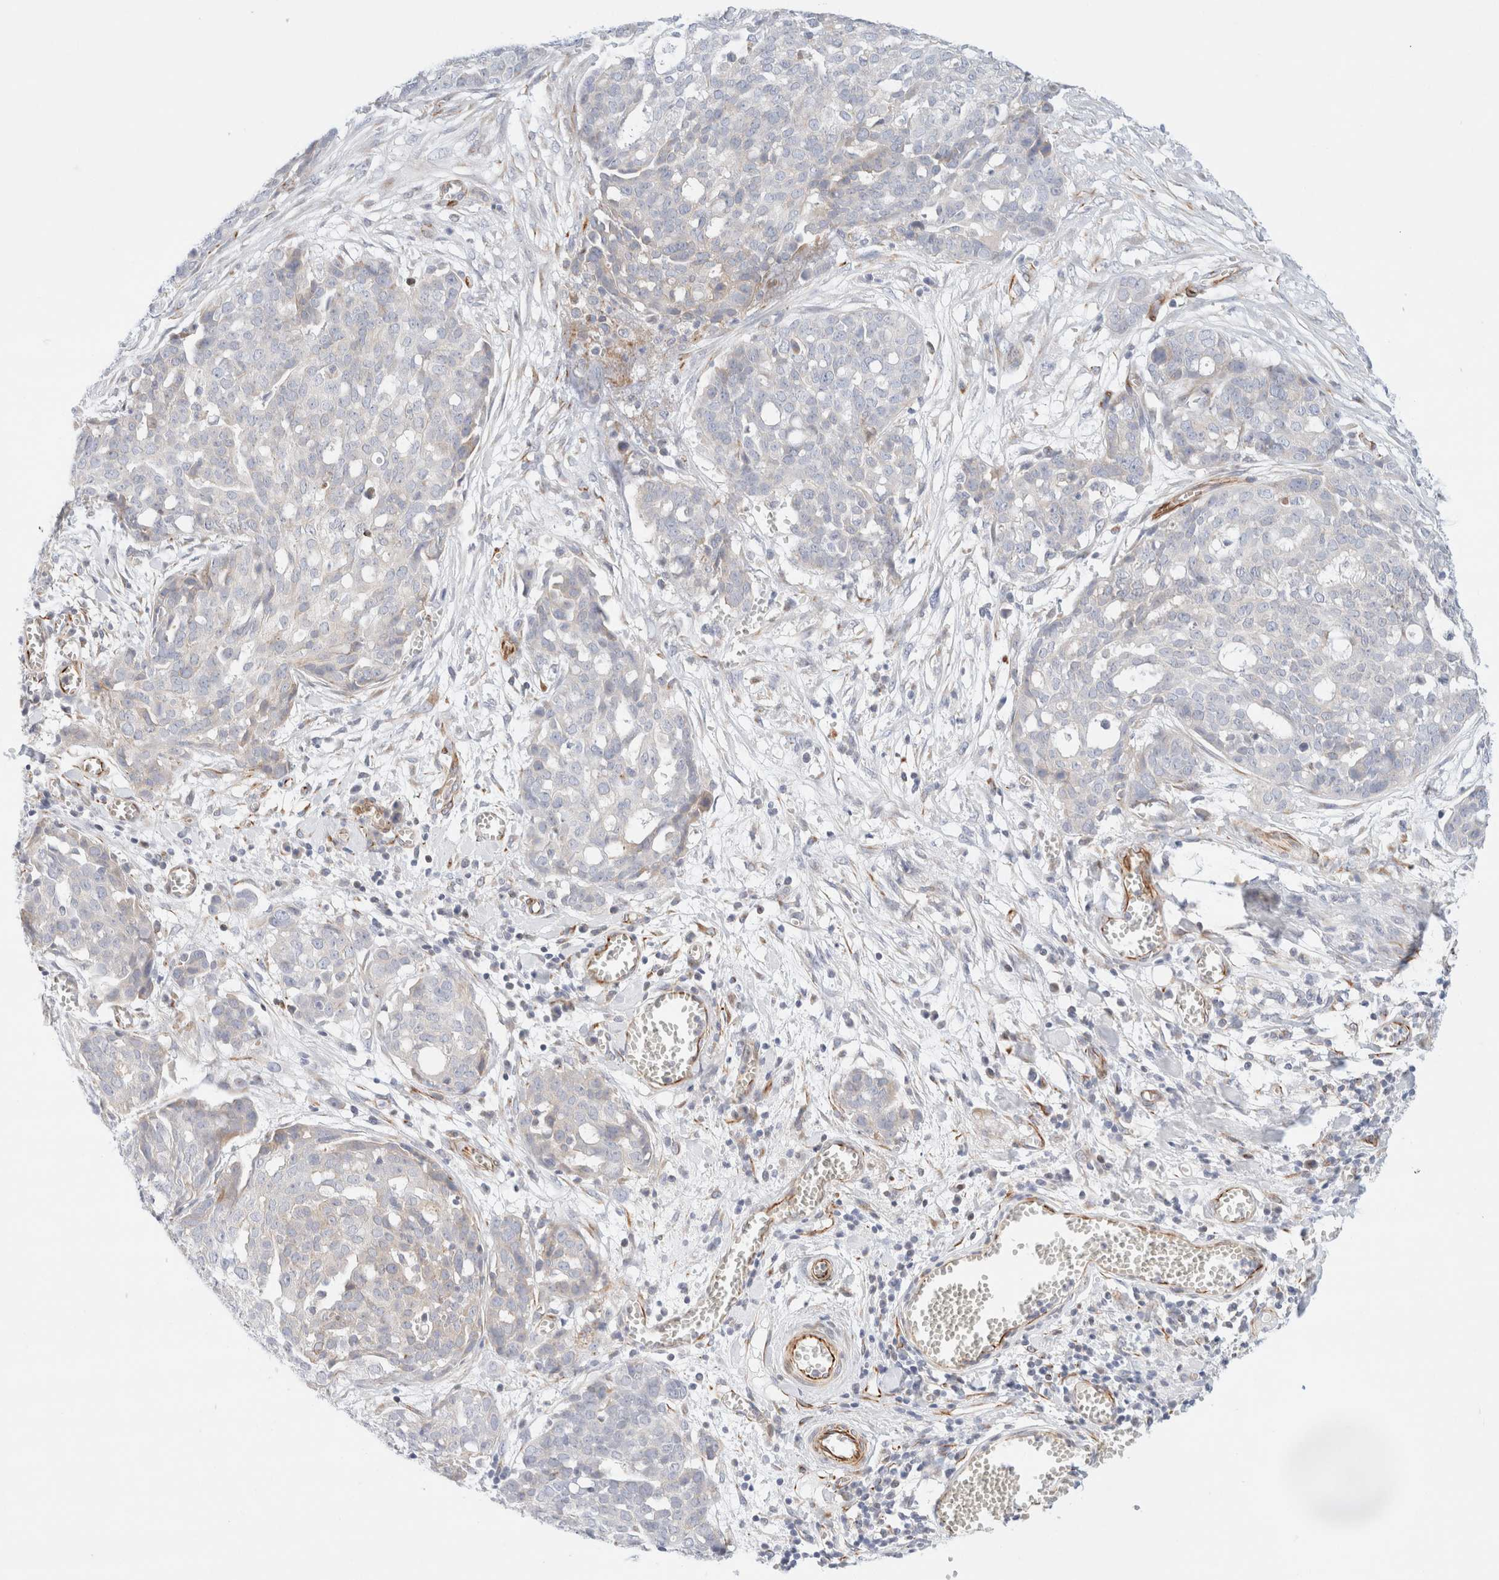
{"staining": {"intensity": "negative", "quantity": "none", "location": "none"}, "tissue": "ovarian cancer", "cell_type": "Tumor cells", "image_type": "cancer", "snomed": [{"axis": "morphology", "description": "Cystadenocarcinoma, serous, NOS"}, {"axis": "topography", "description": "Soft tissue"}, {"axis": "topography", "description": "Ovary"}], "caption": "This is an immunohistochemistry (IHC) histopathology image of serous cystadenocarcinoma (ovarian). There is no positivity in tumor cells.", "gene": "SLC25A48", "patient": {"sex": "female", "age": 57}}